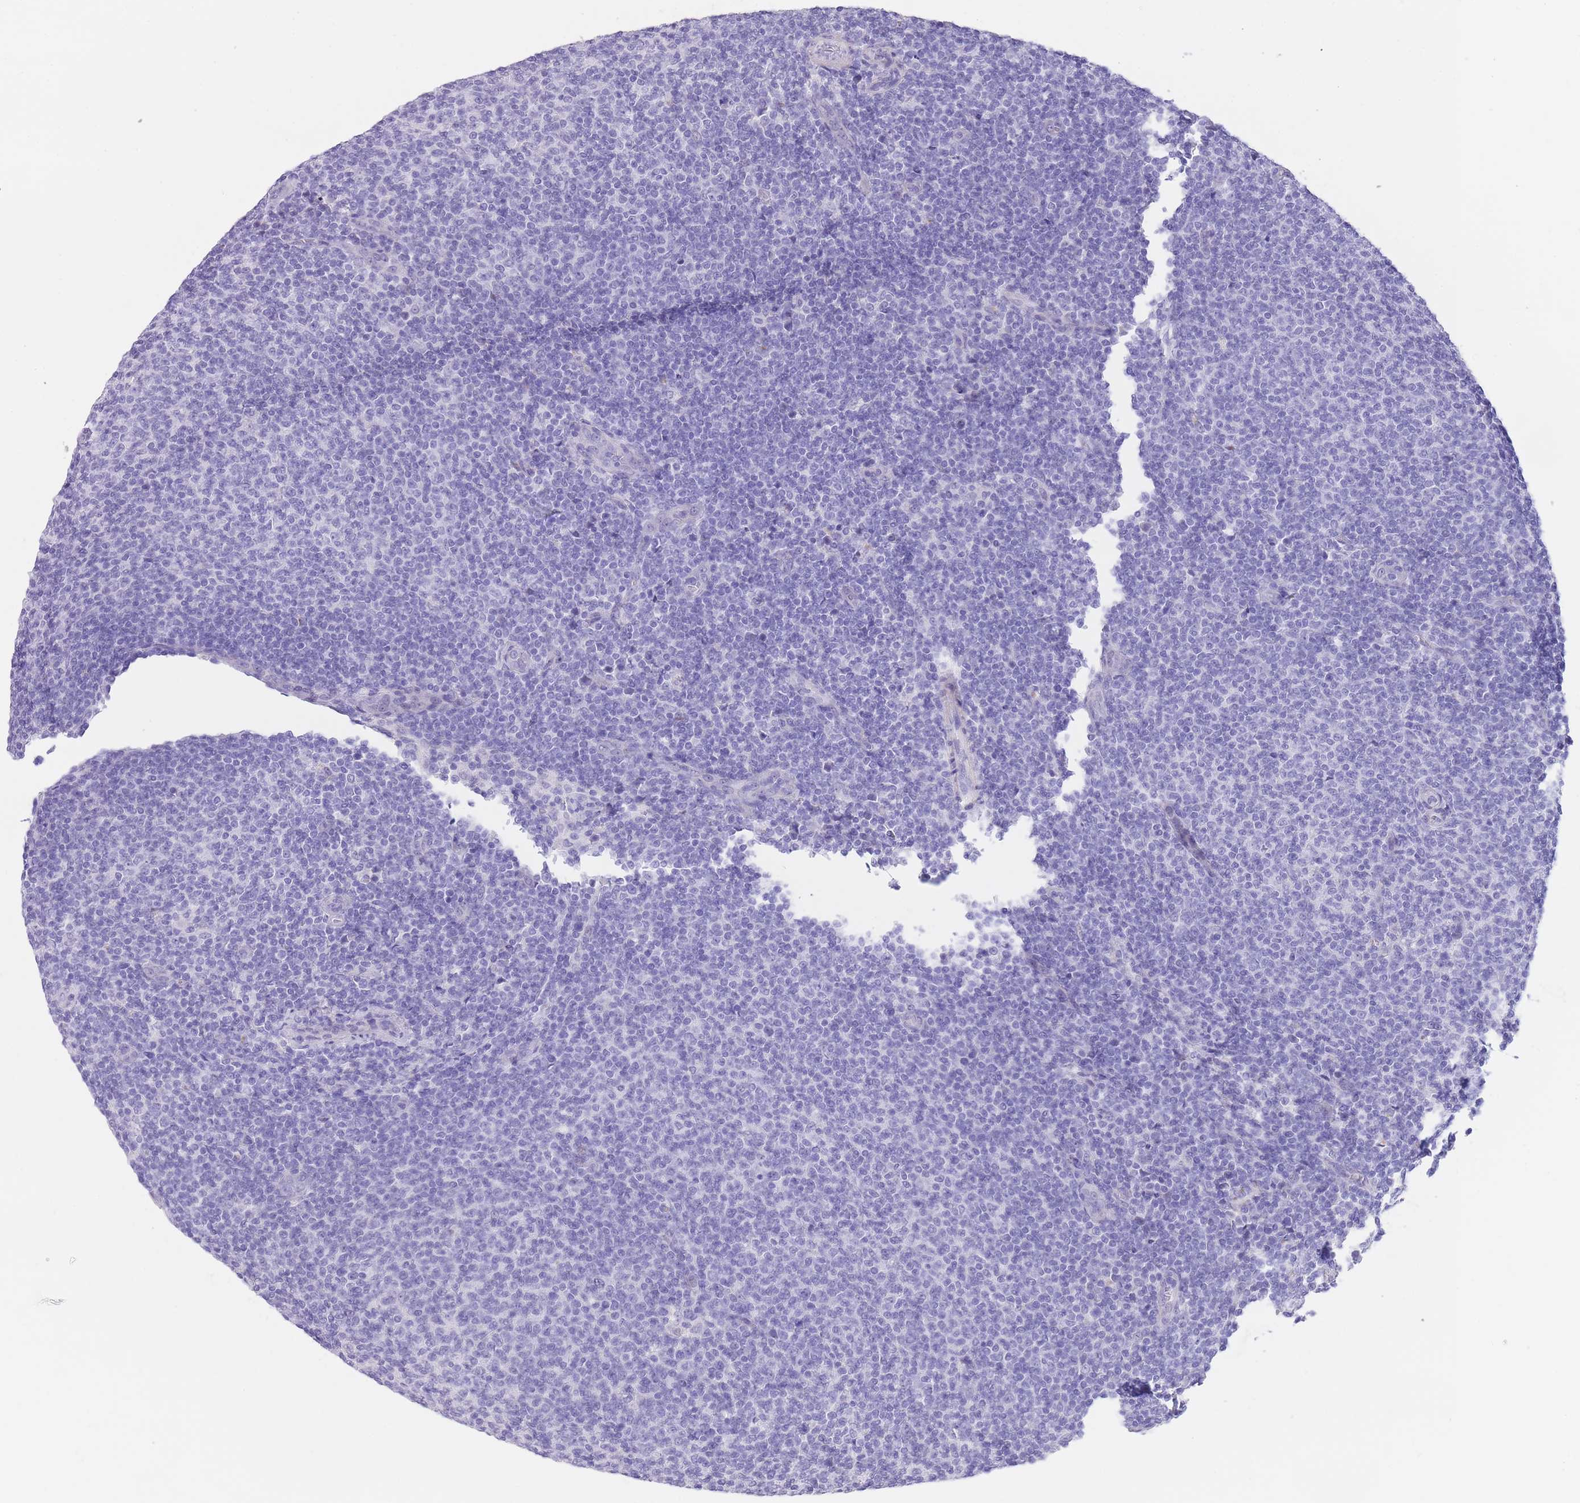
{"staining": {"intensity": "negative", "quantity": "none", "location": "none"}, "tissue": "lymphoma", "cell_type": "Tumor cells", "image_type": "cancer", "snomed": [{"axis": "morphology", "description": "Malignant lymphoma, non-Hodgkin's type, Low grade"}, {"axis": "topography", "description": "Lymph node"}], "caption": "Immunohistochemistry (IHC) of lymphoma exhibits no positivity in tumor cells. (Immunohistochemistry, brightfield microscopy, high magnification).", "gene": "RAI2", "patient": {"sex": "male", "age": 66}}